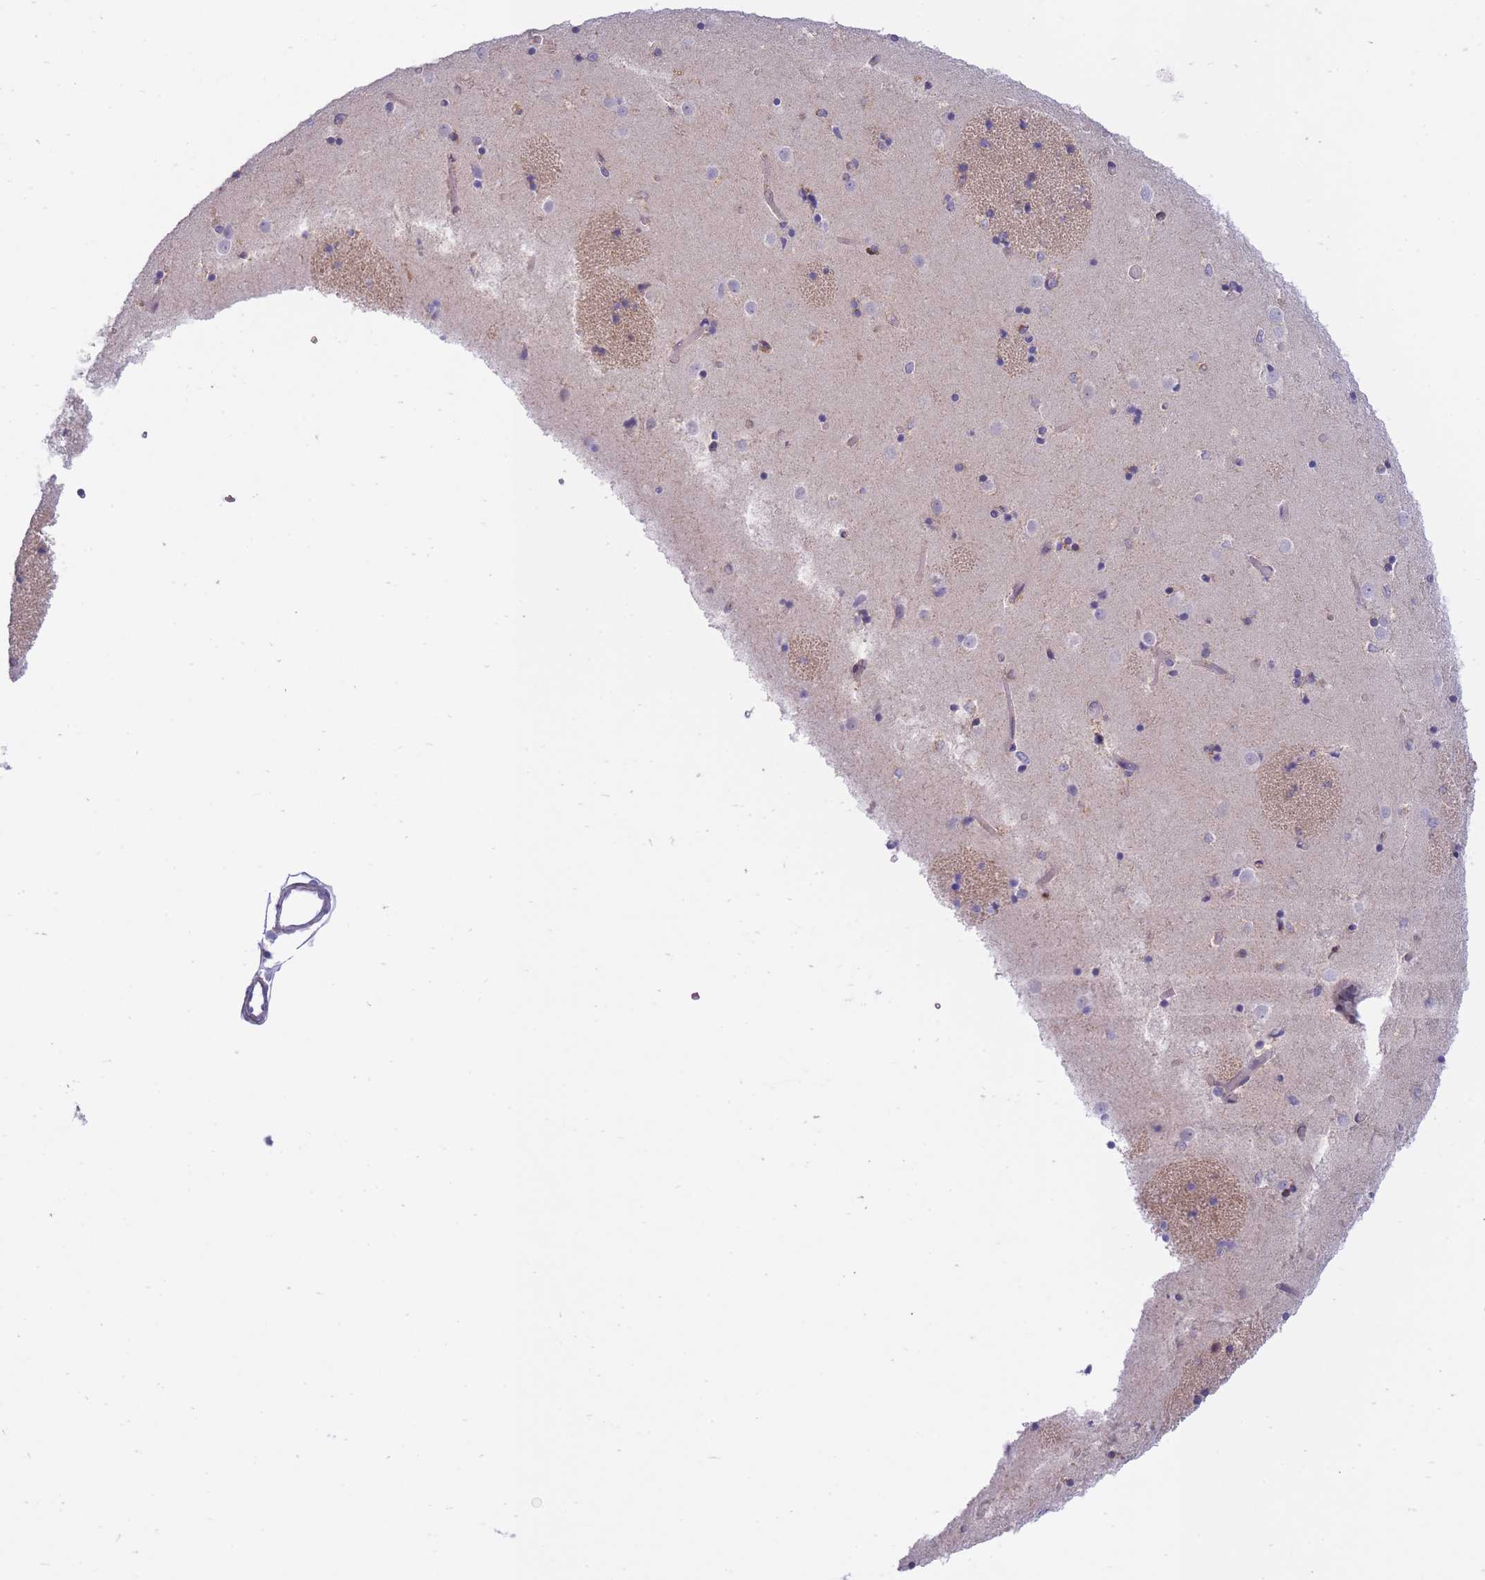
{"staining": {"intensity": "negative", "quantity": "none", "location": "none"}, "tissue": "caudate", "cell_type": "Glial cells", "image_type": "normal", "snomed": [{"axis": "morphology", "description": "Normal tissue, NOS"}, {"axis": "topography", "description": "Lateral ventricle wall"}], "caption": "DAB immunohistochemical staining of unremarkable human caudate exhibits no significant positivity in glial cells.", "gene": "NAMPT", "patient": {"sex": "female", "age": 52}}